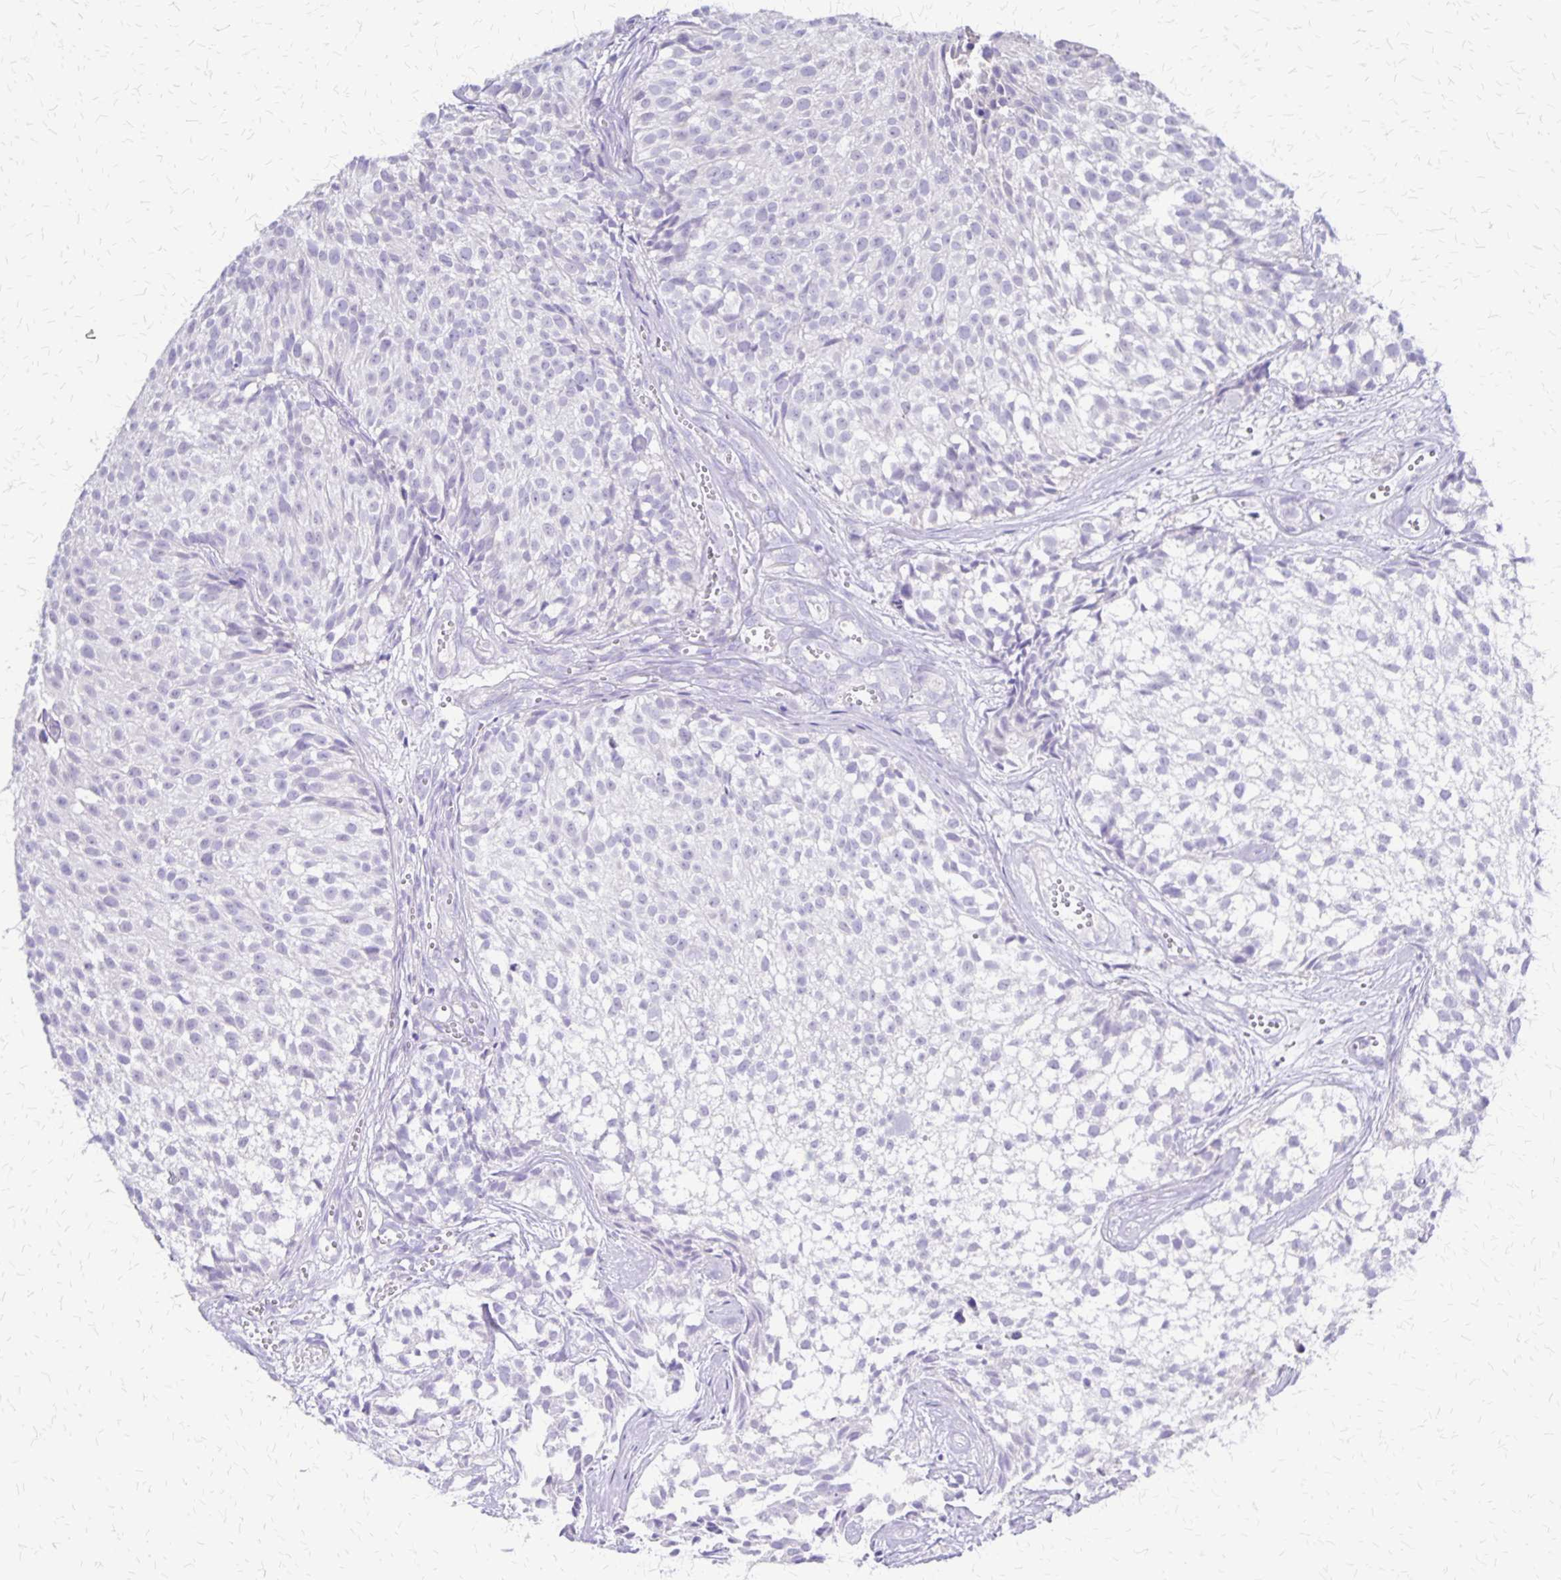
{"staining": {"intensity": "negative", "quantity": "none", "location": "none"}, "tissue": "urothelial cancer", "cell_type": "Tumor cells", "image_type": "cancer", "snomed": [{"axis": "morphology", "description": "Urothelial carcinoma, Low grade"}, {"axis": "topography", "description": "Urinary bladder"}], "caption": "Protein analysis of low-grade urothelial carcinoma demonstrates no significant staining in tumor cells.", "gene": "SI", "patient": {"sex": "male", "age": 70}}